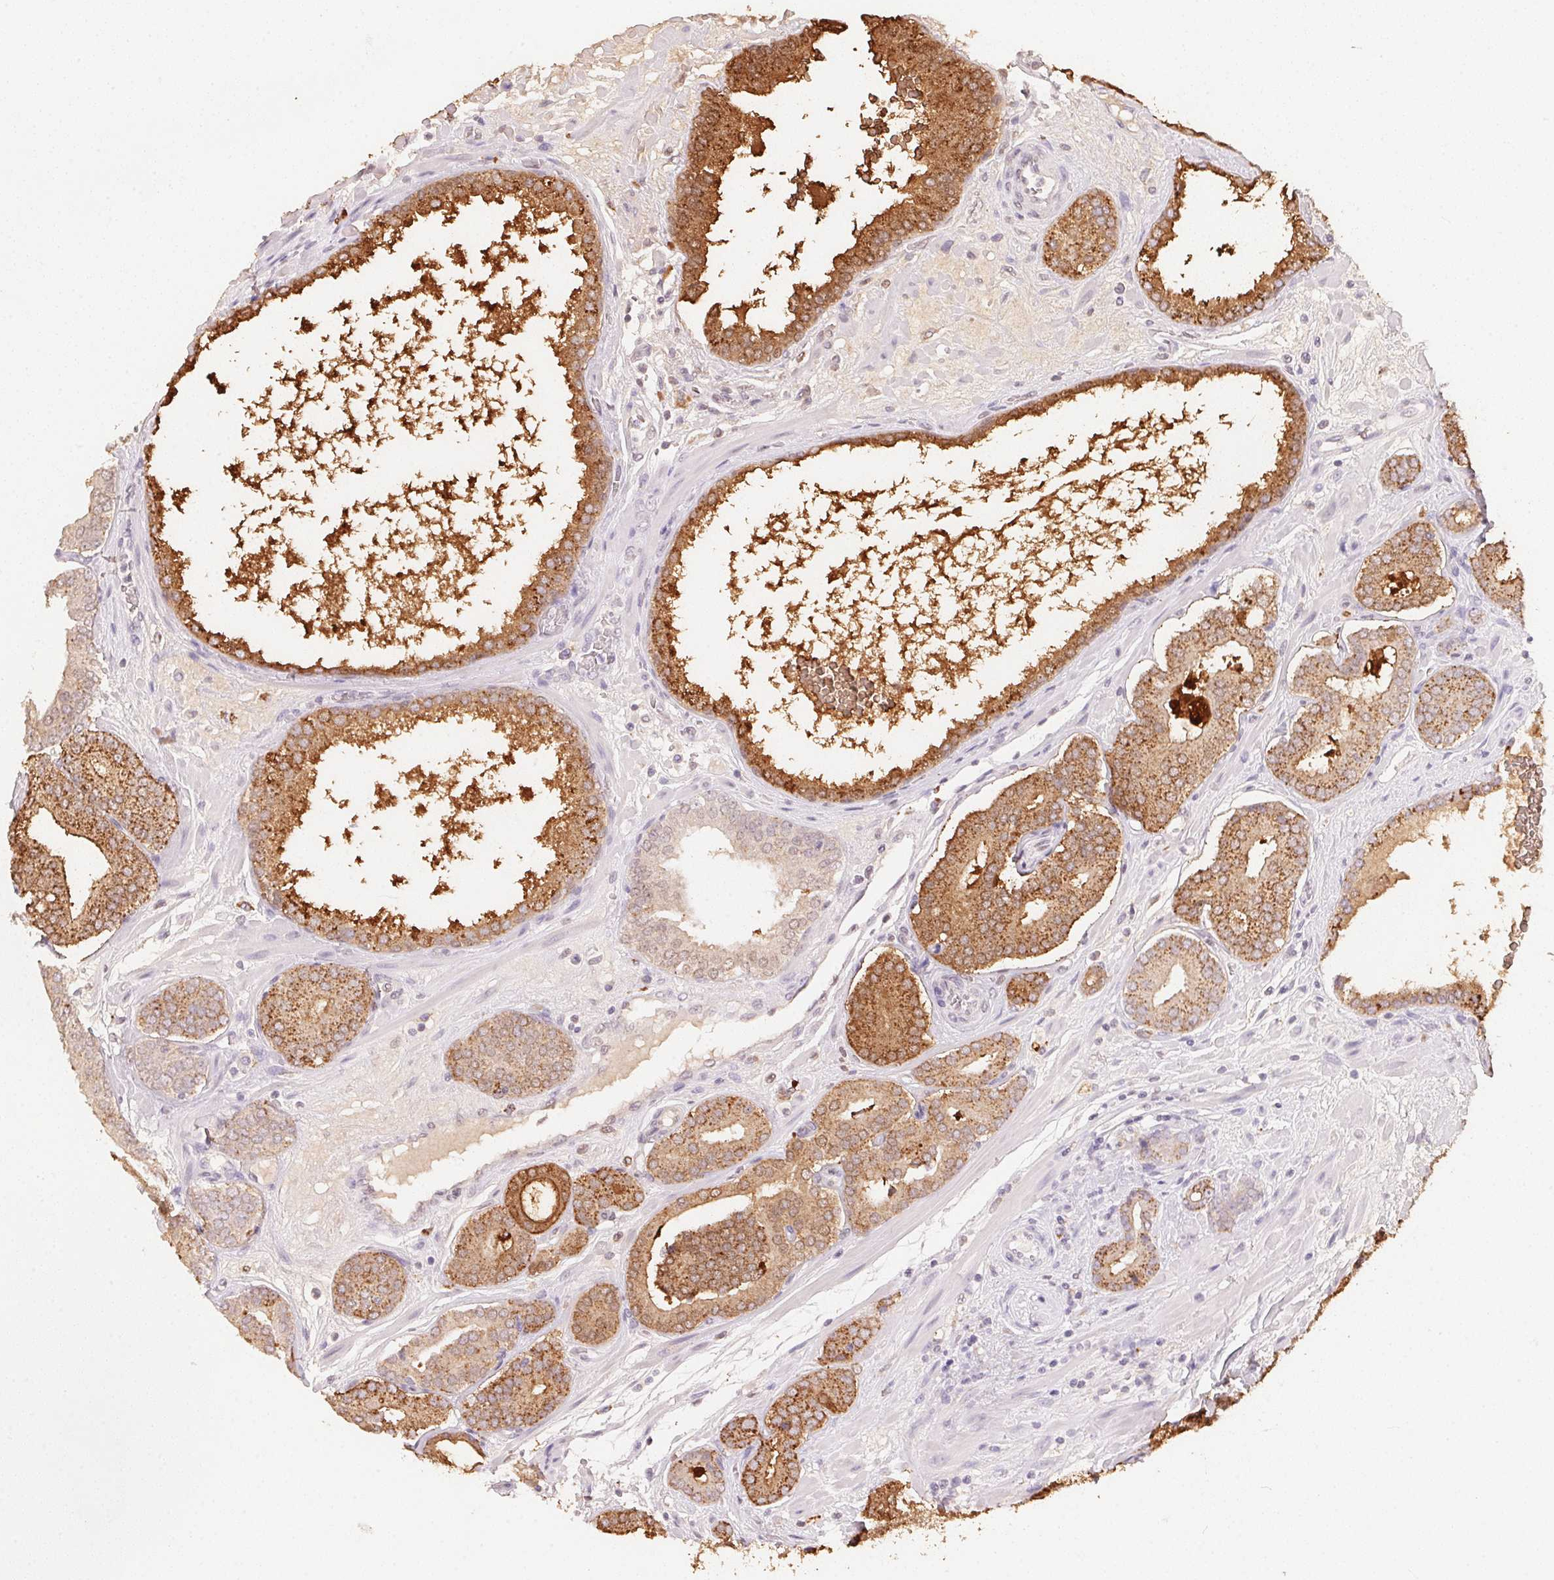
{"staining": {"intensity": "strong", "quantity": "25%-75%", "location": "cytoplasmic/membranous"}, "tissue": "prostate cancer", "cell_type": "Tumor cells", "image_type": "cancer", "snomed": [{"axis": "morphology", "description": "Adenocarcinoma, High grade"}, {"axis": "topography", "description": "Prostate"}], "caption": "This is a micrograph of IHC staining of adenocarcinoma (high-grade) (prostate), which shows strong expression in the cytoplasmic/membranous of tumor cells.", "gene": "ACP3", "patient": {"sex": "male", "age": 66}}